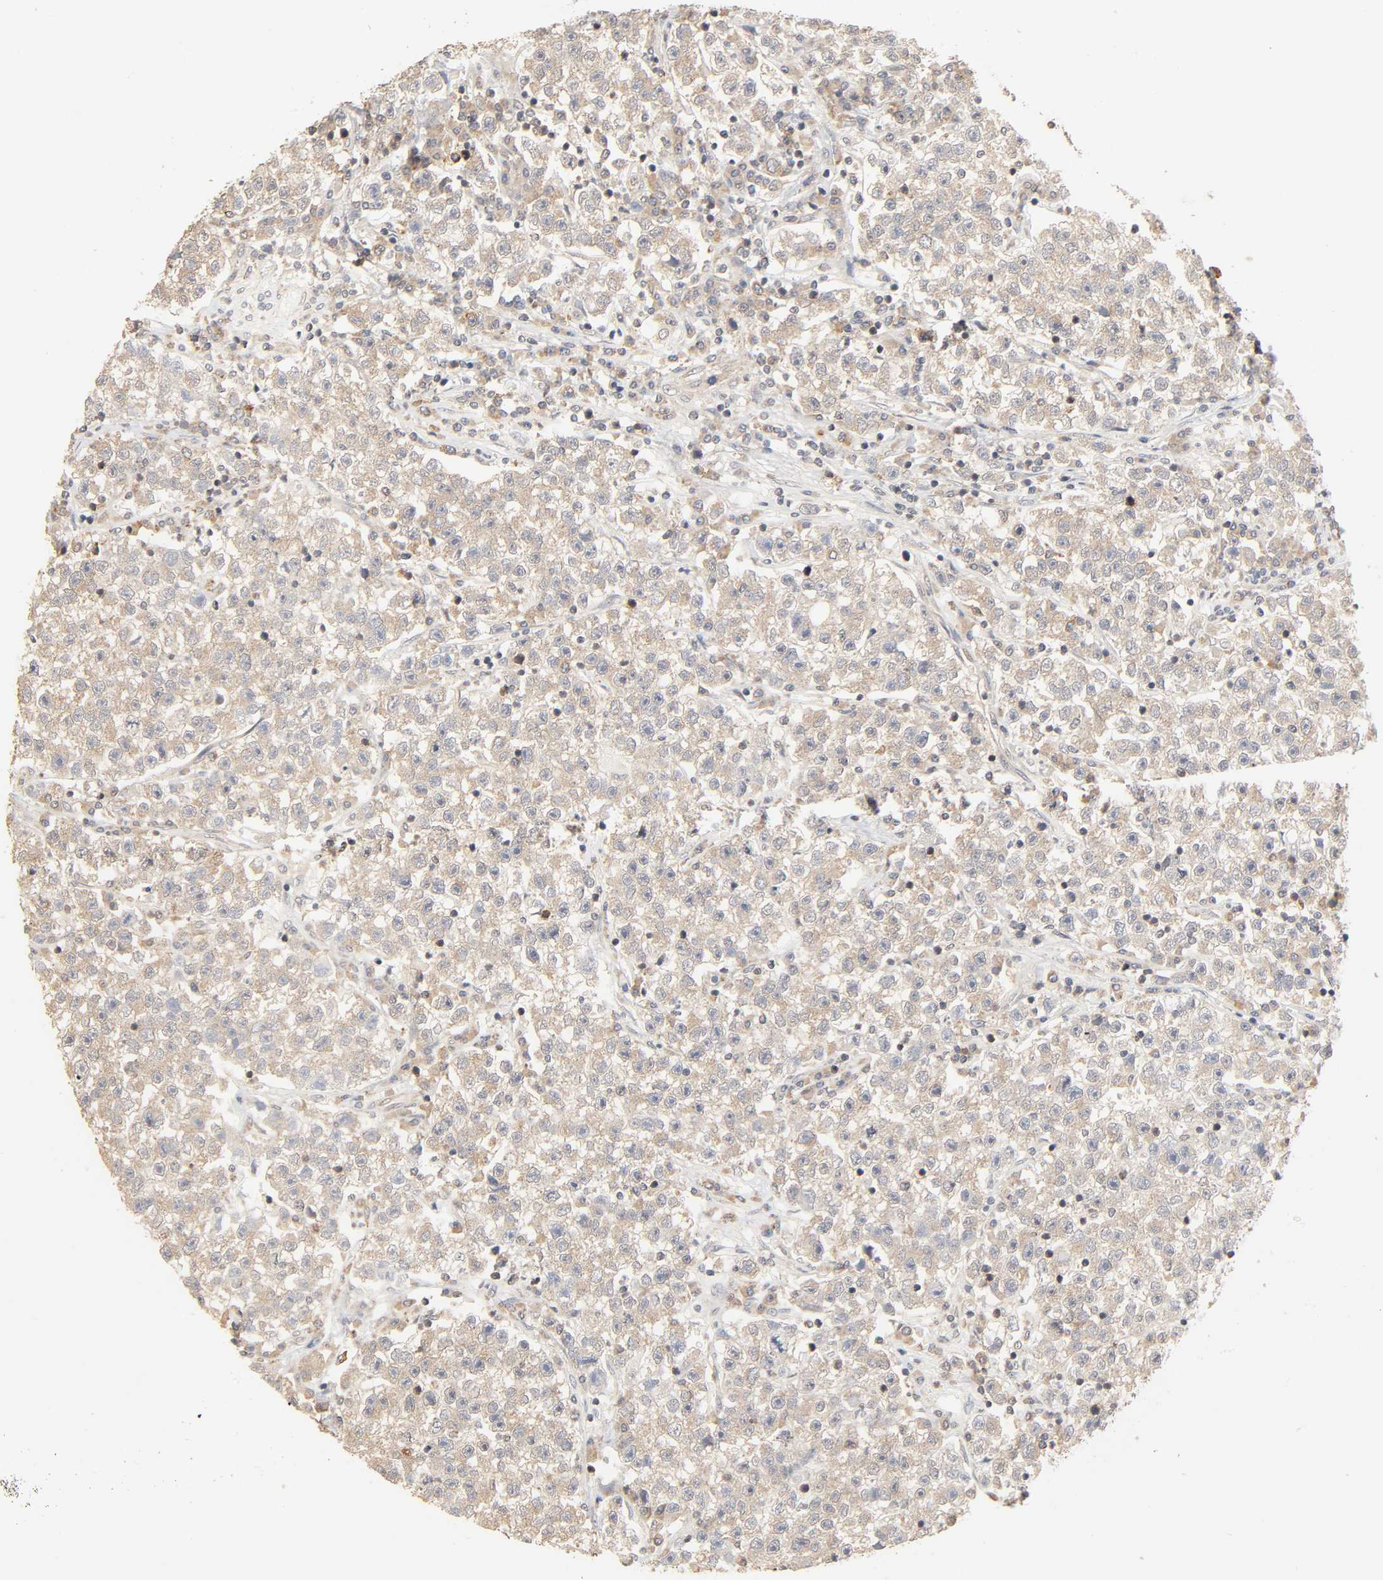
{"staining": {"intensity": "weak", "quantity": ">75%", "location": "cytoplasmic/membranous"}, "tissue": "testis cancer", "cell_type": "Tumor cells", "image_type": "cancer", "snomed": [{"axis": "morphology", "description": "Seminoma, NOS"}, {"axis": "topography", "description": "Testis"}], "caption": "Protein staining shows weak cytoplasmic/membranous expression in about >75% of tumor cells in testis cancer.", "gene": "NEMF", "patient": {"sex": "male", "age": 22}}